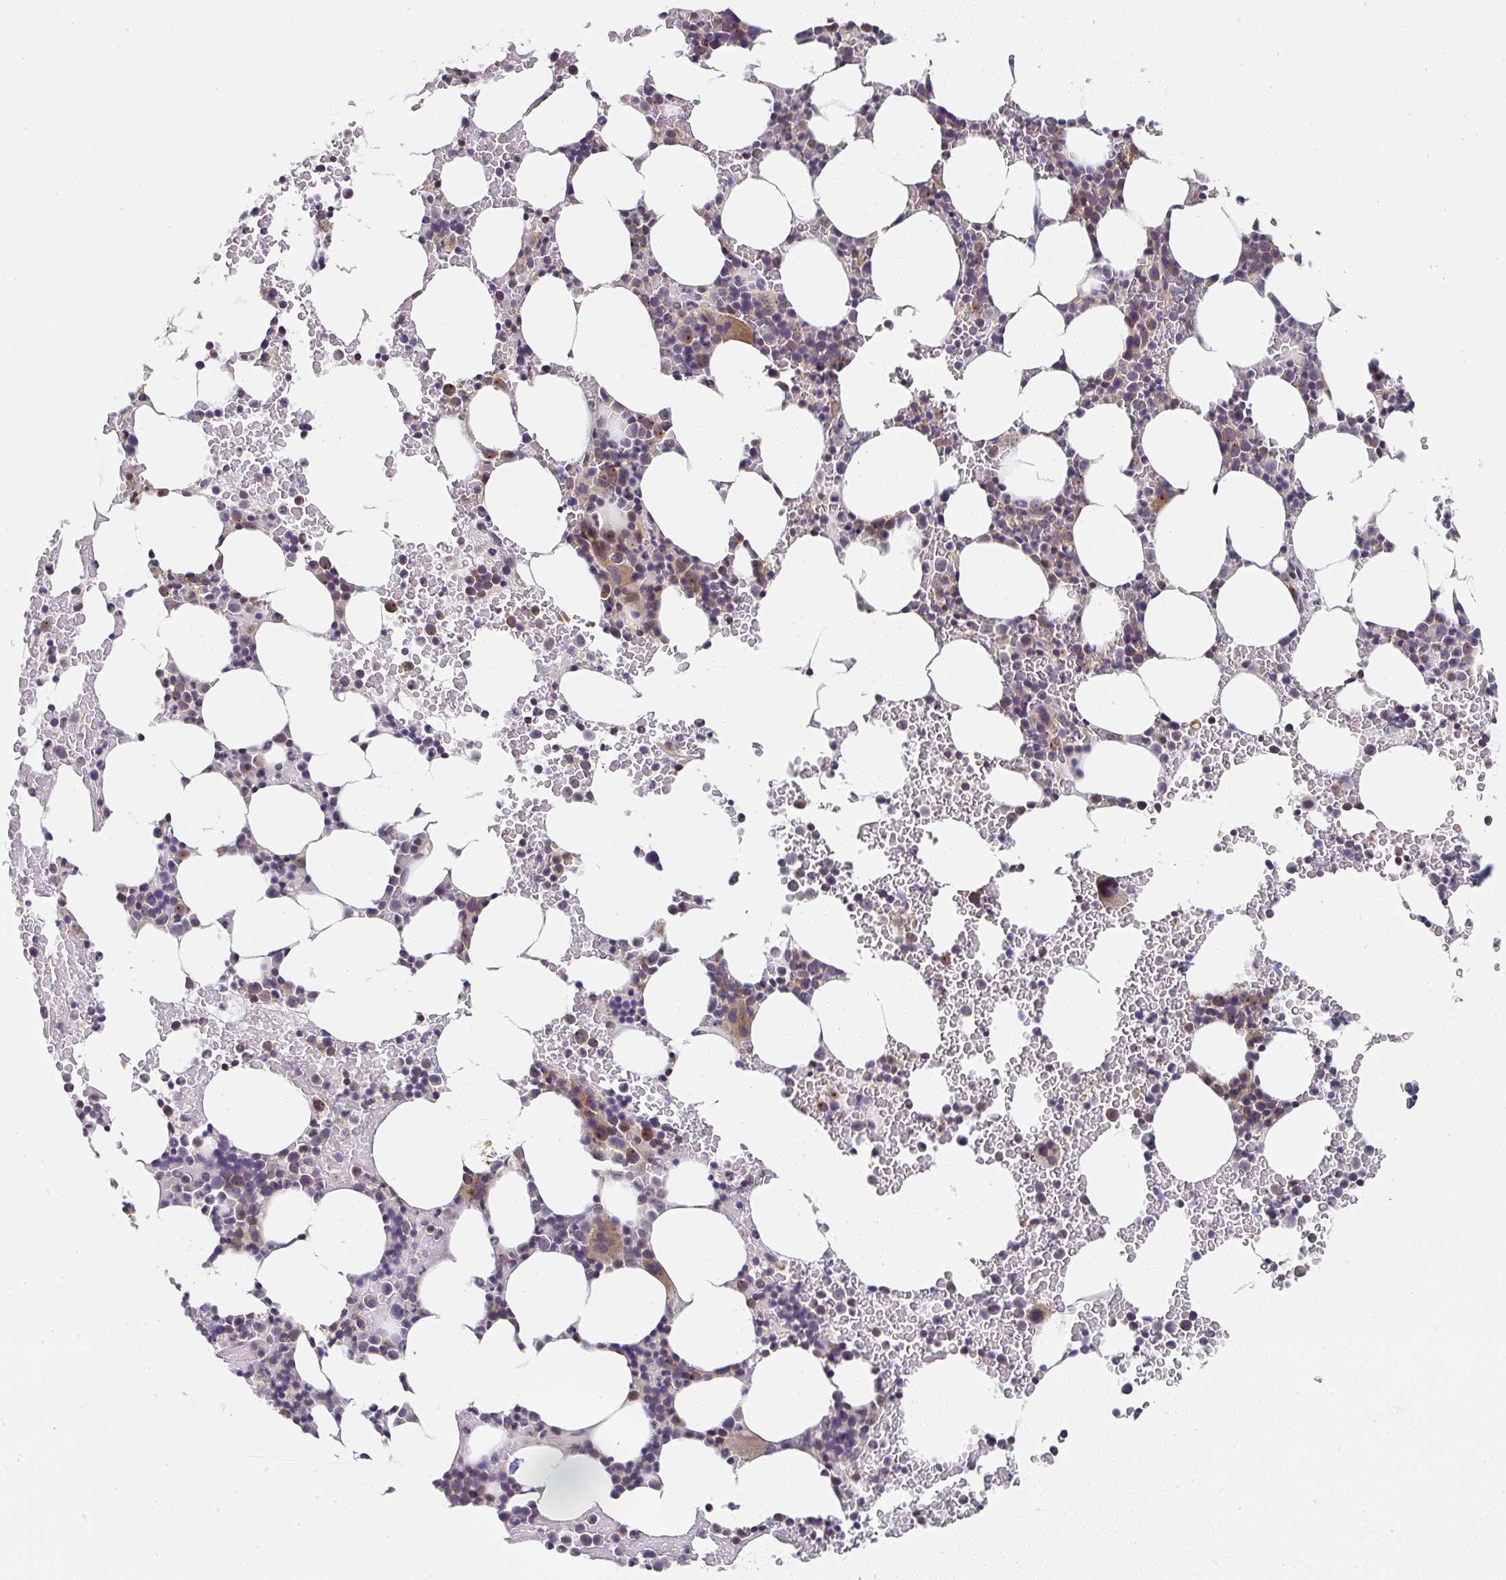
{"staining": {"intensity": "moderate", "quantity": "<25%", "location": "cytoplasmic/membranous"}, "tissue": "bone marrow", "cell_type": "Hematopoietic cells", "image_type": "normal", "snomed": [{"axis": "morphology", "description": "Normal tissue, NOS"}, {"axis": "topography", "description": "Bone marrow"}], "caption": "Protein expression analysis of benign bone marrow displays moderate cytoplasmic/membranous positivity in about <25% of hematopoietic cells. Immunohistochemistry (ihc) stains the protein in brown and the nuclei are stained blue.", "gene": "RANGRF", "patient": {"sex": "female", "age": 62}}